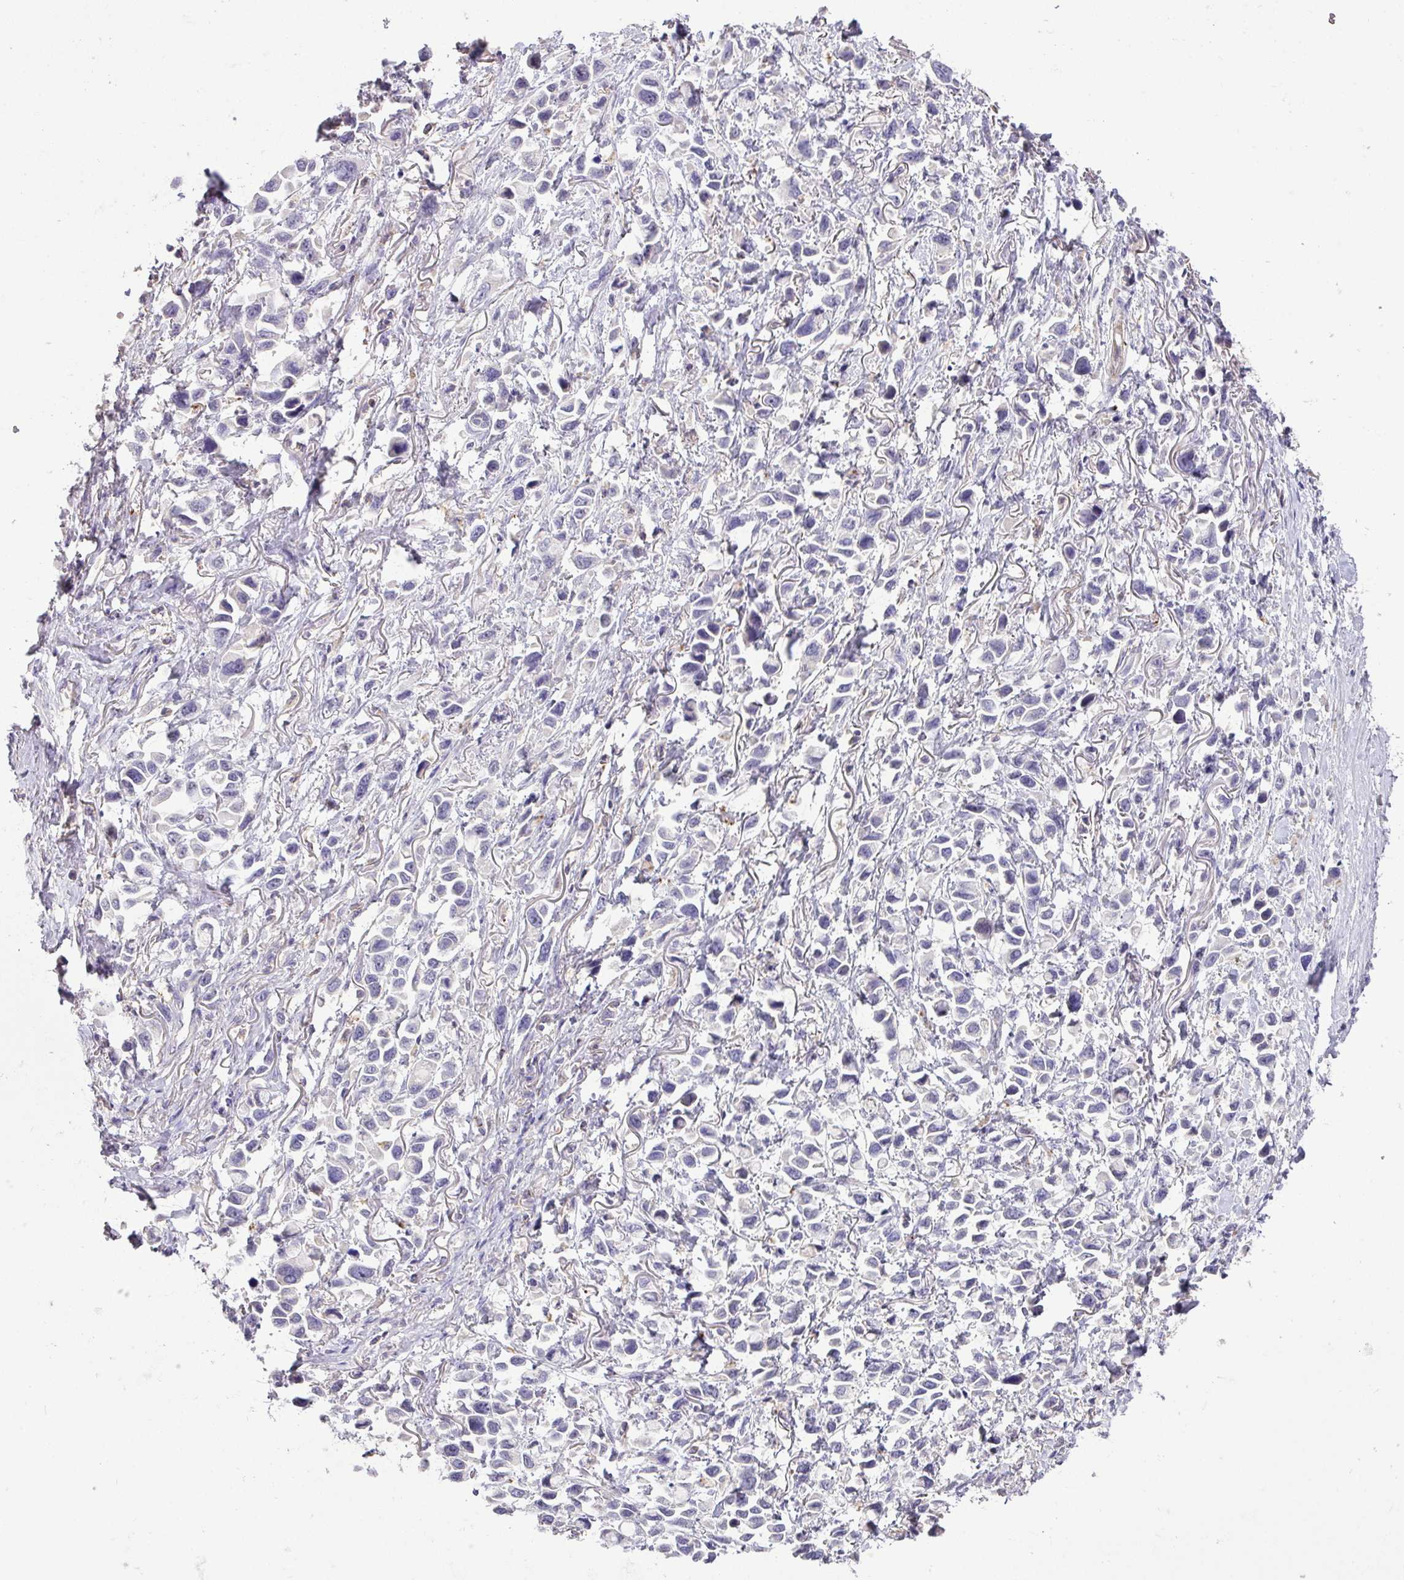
{"staining": {"intensity": "negative", "quantity": "none", "location": "none"}, "tissue": "stomach cancer", "cell_type": "Tumor cells", "image_type": "cancer", "snomed": [{"axis": "morphology", "description": "Adenocarcinoma, NOS"}, {"axis": "topography", "description": "Stomach"}], "caption": "An IHC micrograph of adenocarcinoma (stomach) is shown. There is no staining in tumor cells of adenocarcinoma (stomach).", "gene": "HOXC13", "patient": {"sex": "female", "age": 81}}